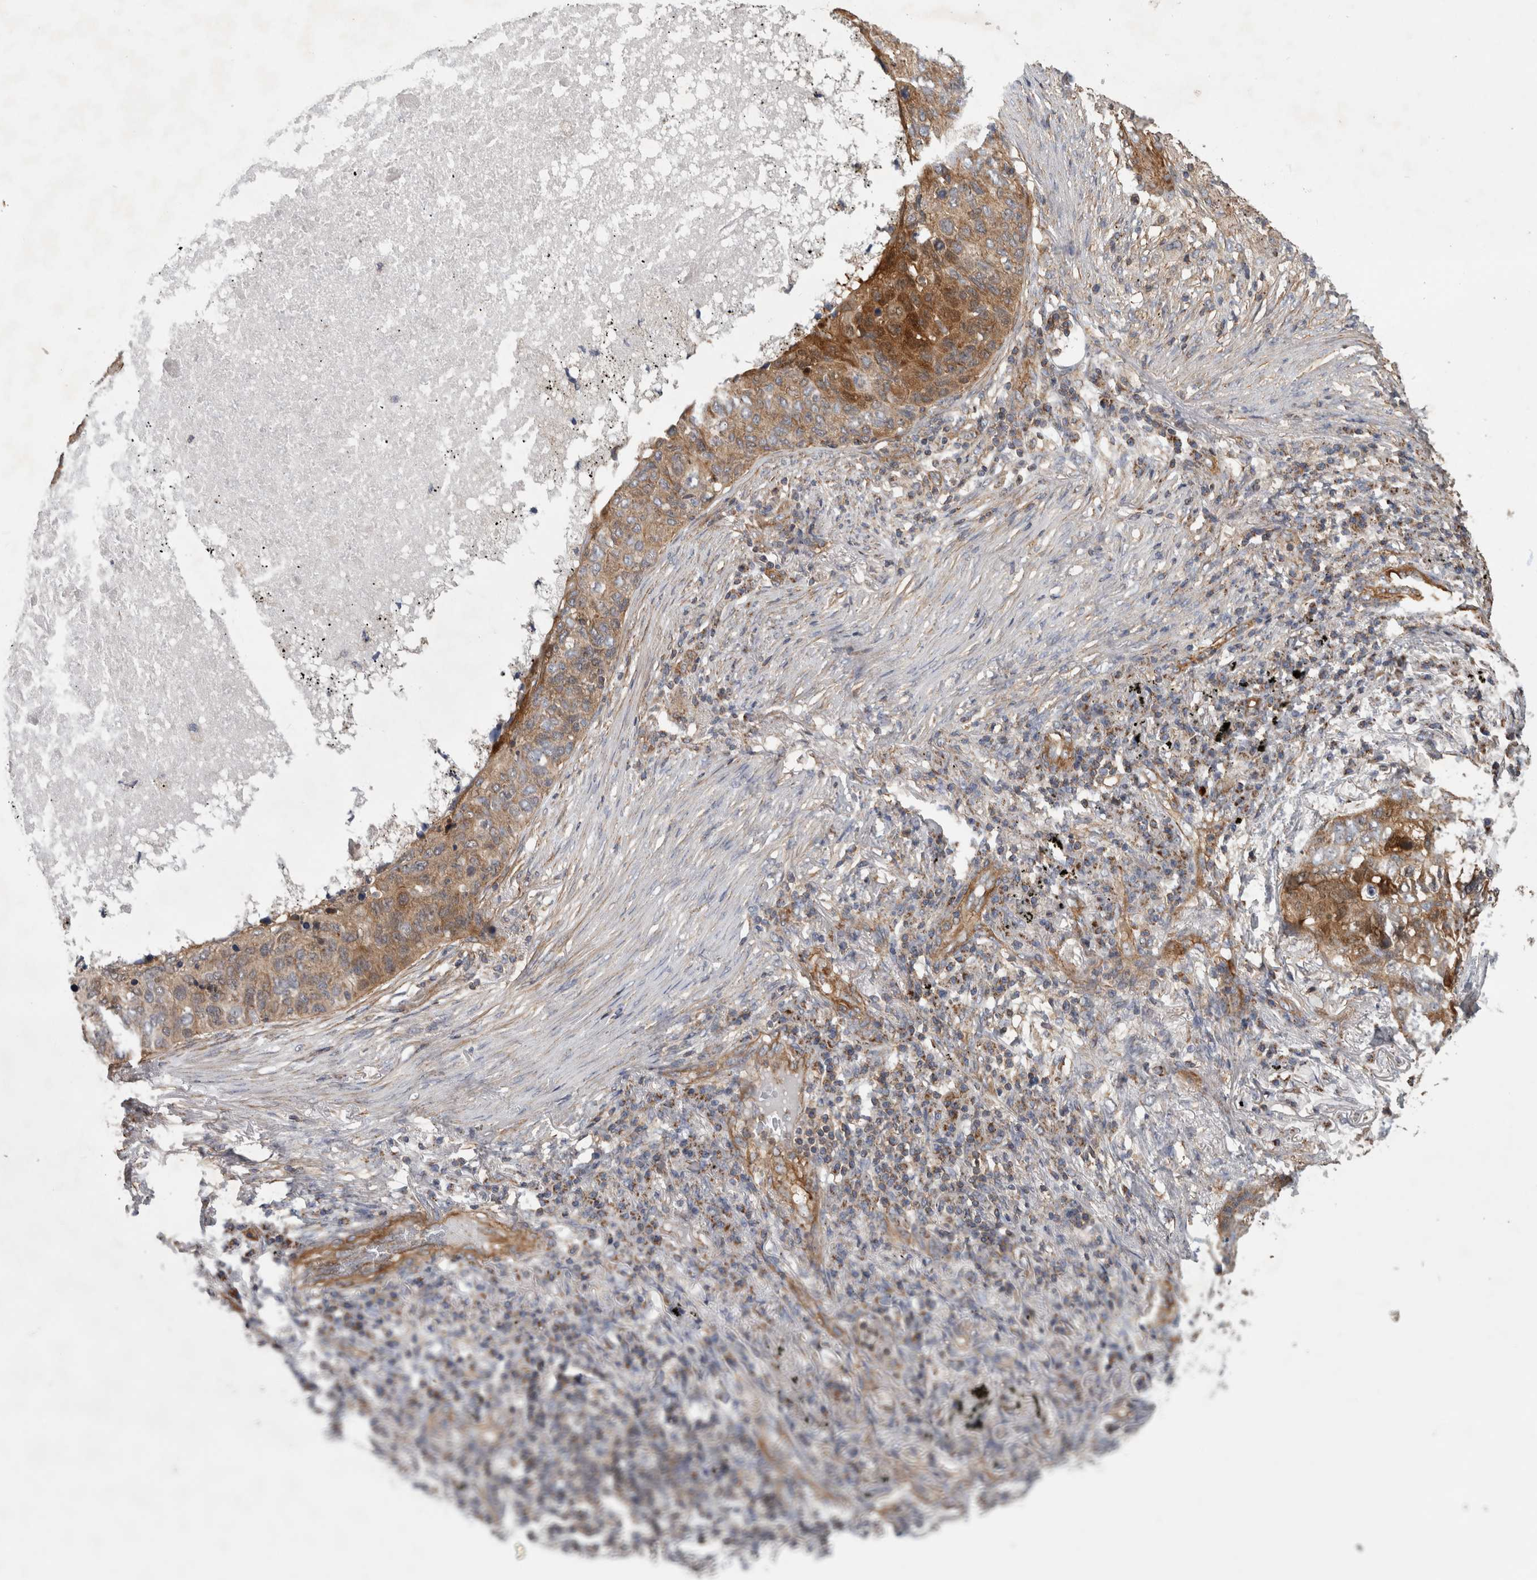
{"staining": {"intensity": "moderate", "quantity": ">75%", "location": "cytoplasmic/membranous"}, "tissue": "lung cancer", "cell_type": "Tumor cells", "image_type": "cancer", "snomed": [{"axis": "morphology", "description": "Squamous cell carcinoma, NOS"}, {"axis": "topography", "description": "Lung"}], "caption": "Brown immunohistochemical staining in human lung cancer reveals moderate cytoplasmic/membranous staining in approximately >75% of tumor cells. The protein of interest is shown in brown color, while the nuclei are stained blue.", "gene": "SFXN2", "patient": {"sex": "female", "age": 63}}